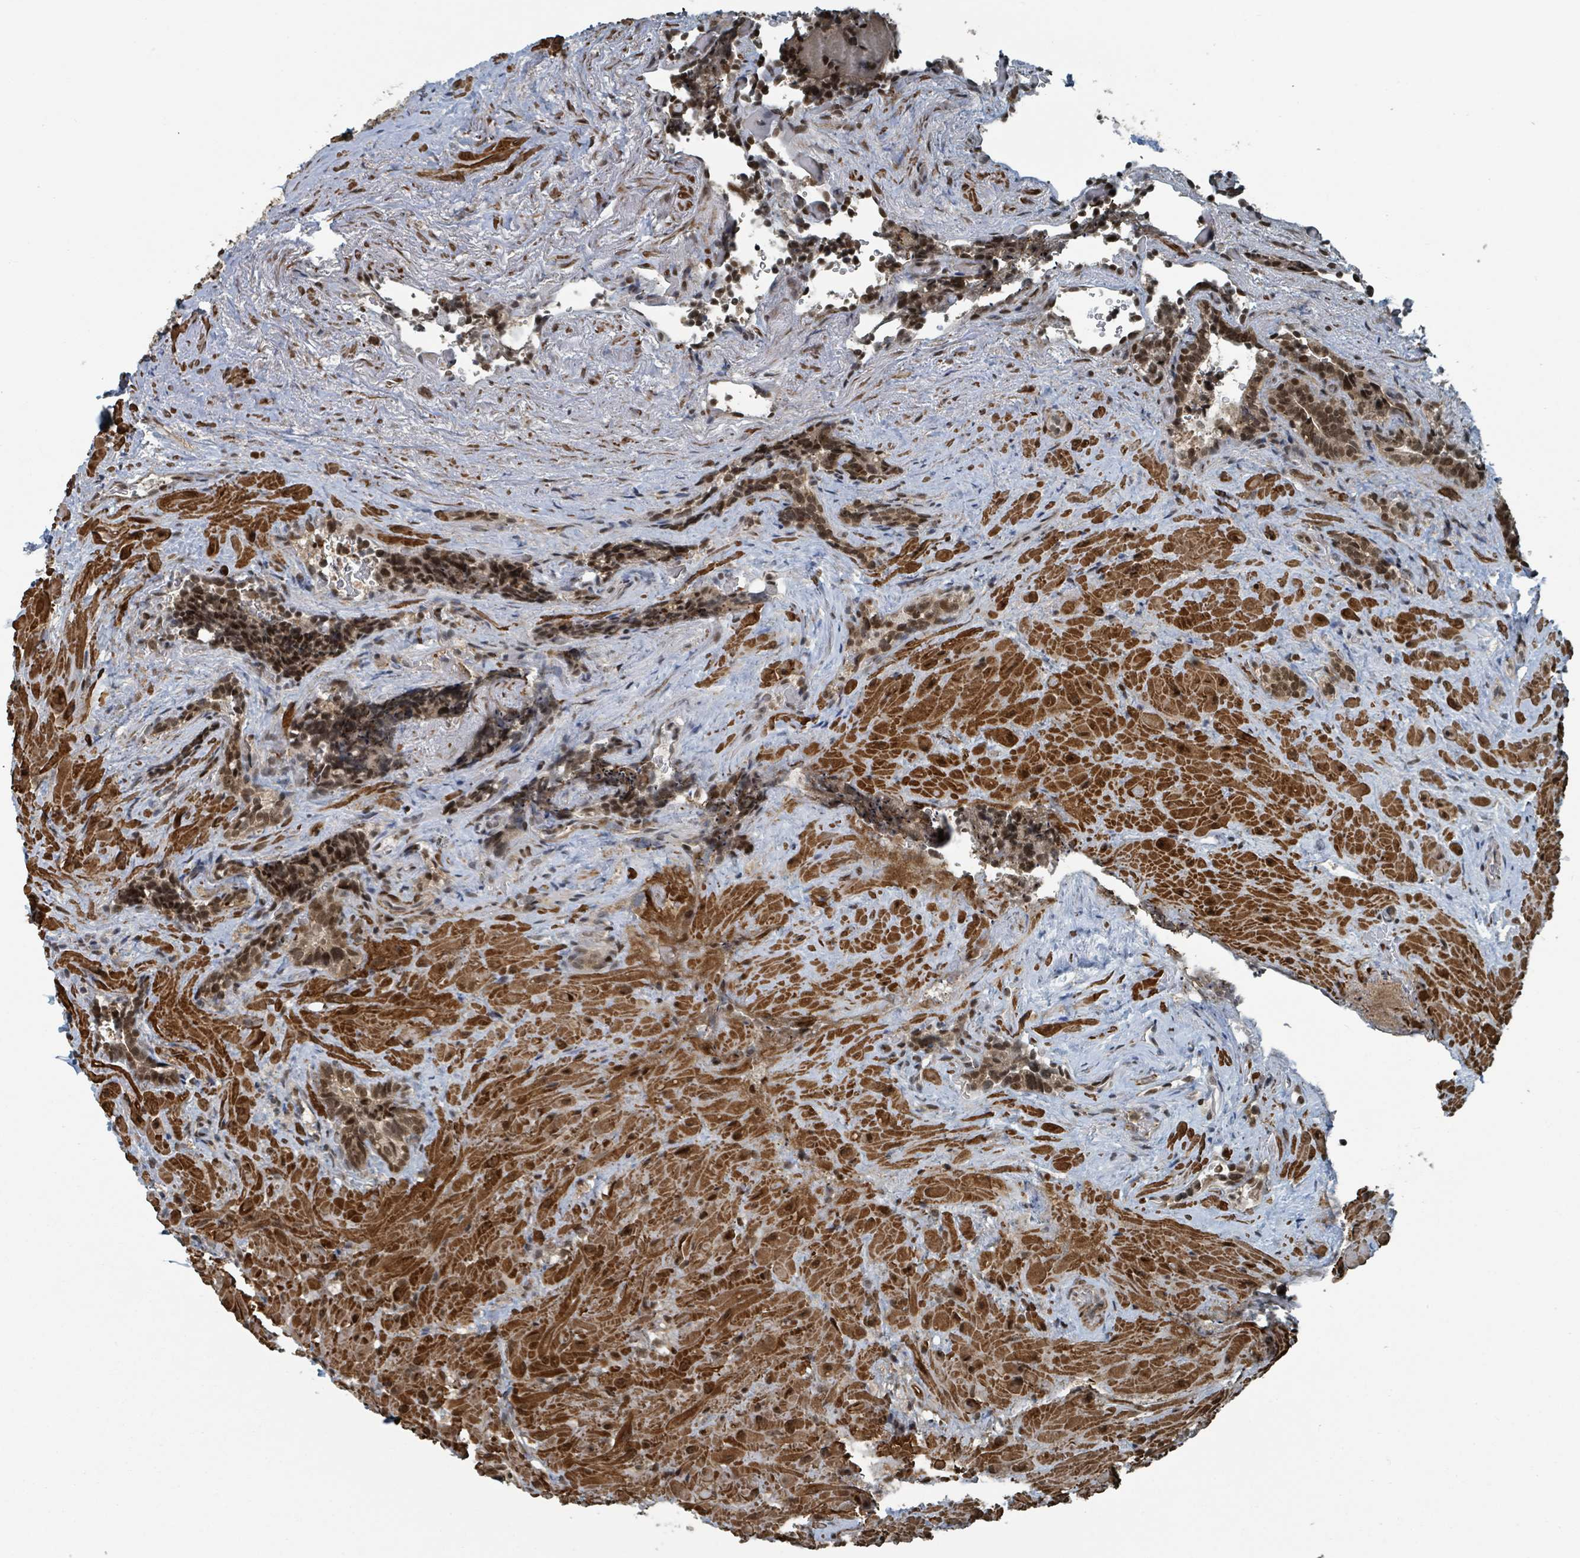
{"staining": {"intensity": "strong", "quantity": "25%-75%", "location": "nuclear"}, "tissue": "seminal vesicle", "cell_type": "Glandular cells", "image_type": "normal", "snomed": [{"axis": "morphology", "description": "Normal tissue, NOS"}, {"axis": "topography", "description": "Seminal veicle"}], "caption": "Protein staining of benign seminal vesicle shows strong nuclear staining in about 25%-75% of glandular cells. (DAB = brown stain, brightfield microscopy at high magnification).", "gene": "PHIP", "patient": {"sex": "male", "age": 62}}